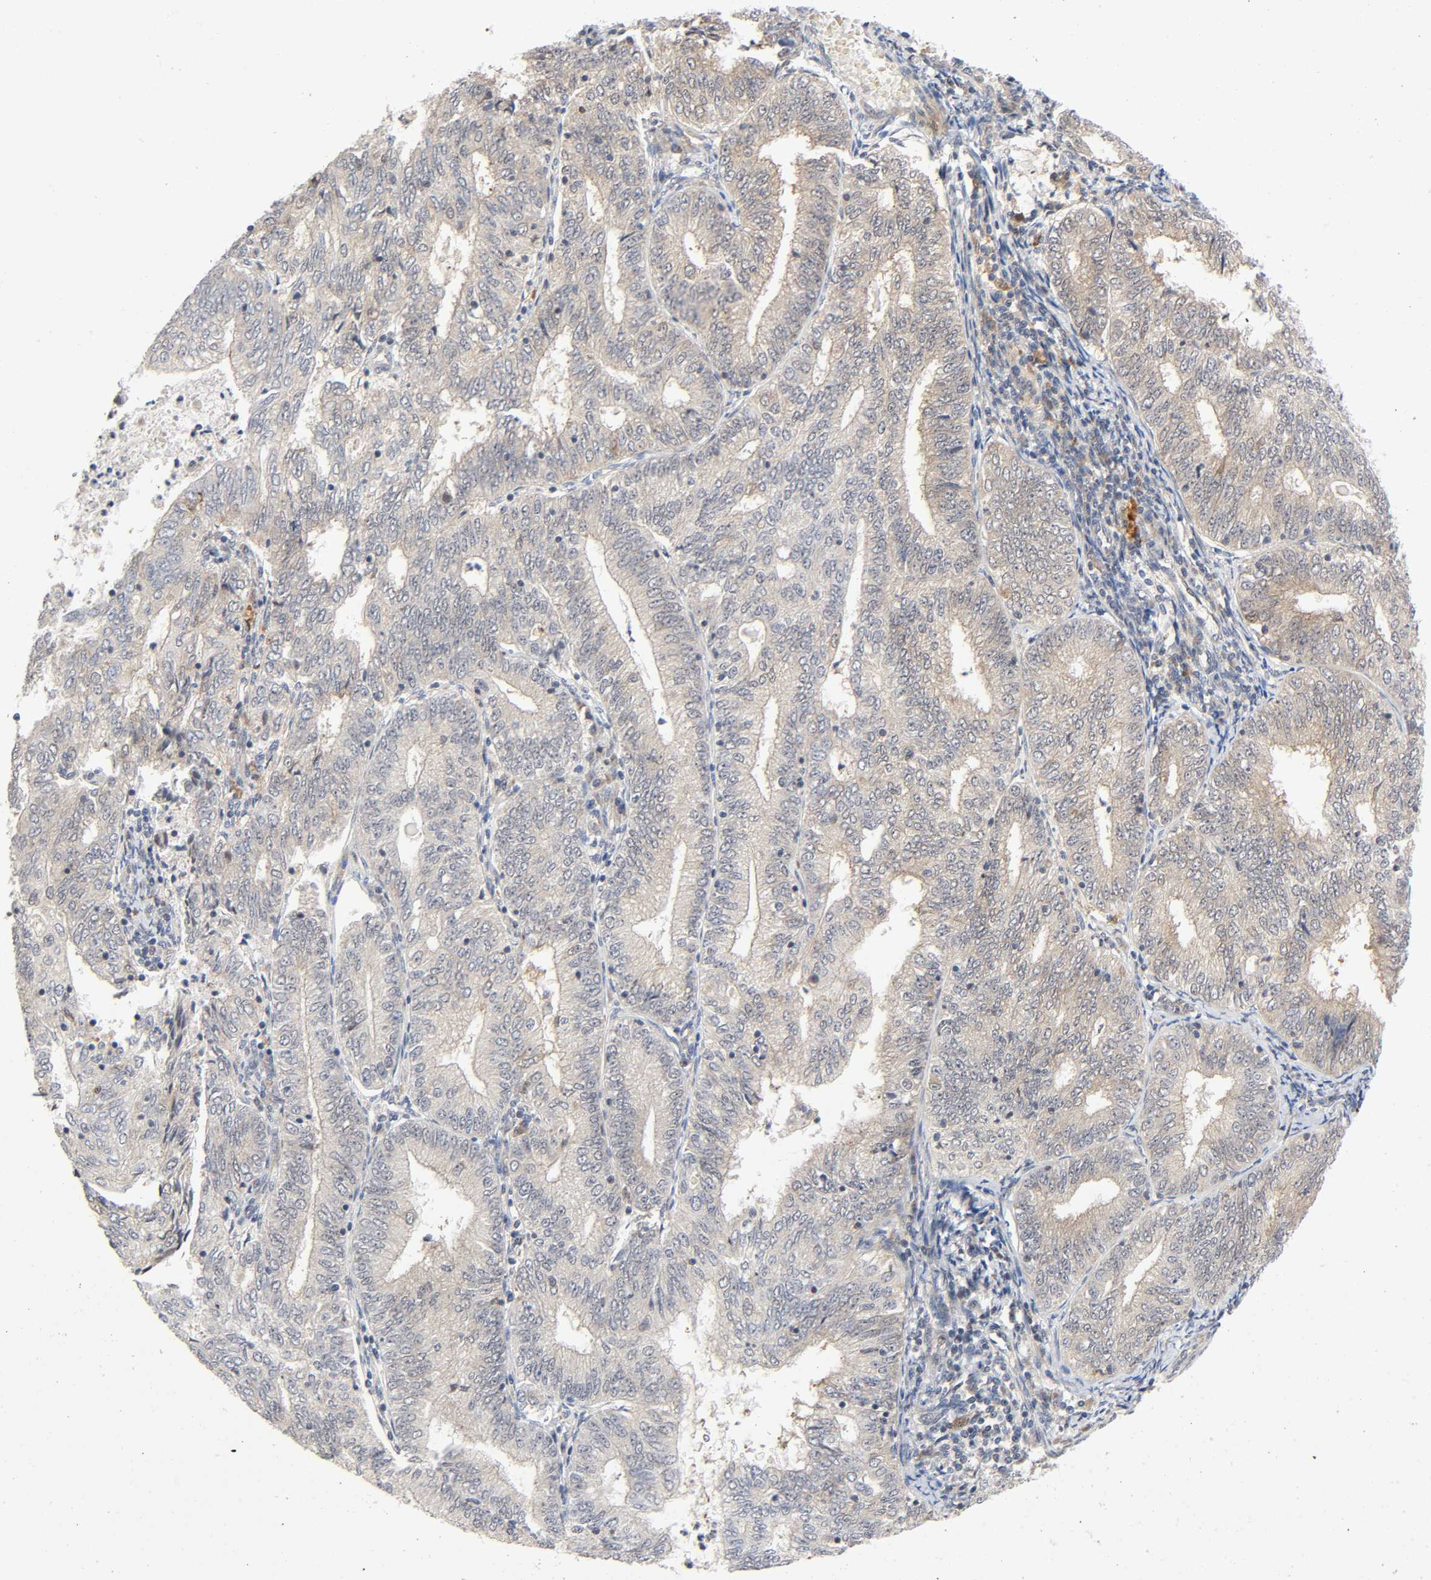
{"staining": {"intensity": "weak", "quantity": "<25%", "location": "cytoplasmic/membranous"}, "tissue": "endometrial cancer", "cell_type": "Tumor cells", "image_type": "cancer", "snomed": [{"axis": "morphology", "description": "Adenocarcinoma, NOS"}, {"axis": "topography", "description": "Endometrium"}], "caption": "Tumor cells are negative for brown protein staining in endometrial cancer. (Stains: DAB (3,3'-diaminobenzidine) immunohistochemistry with hematoxylin counter stain, Microscopy: brightfield microscopy at high magnification).", "gene": "CASP9", "patient": {"sex": "female", "age": 69}}